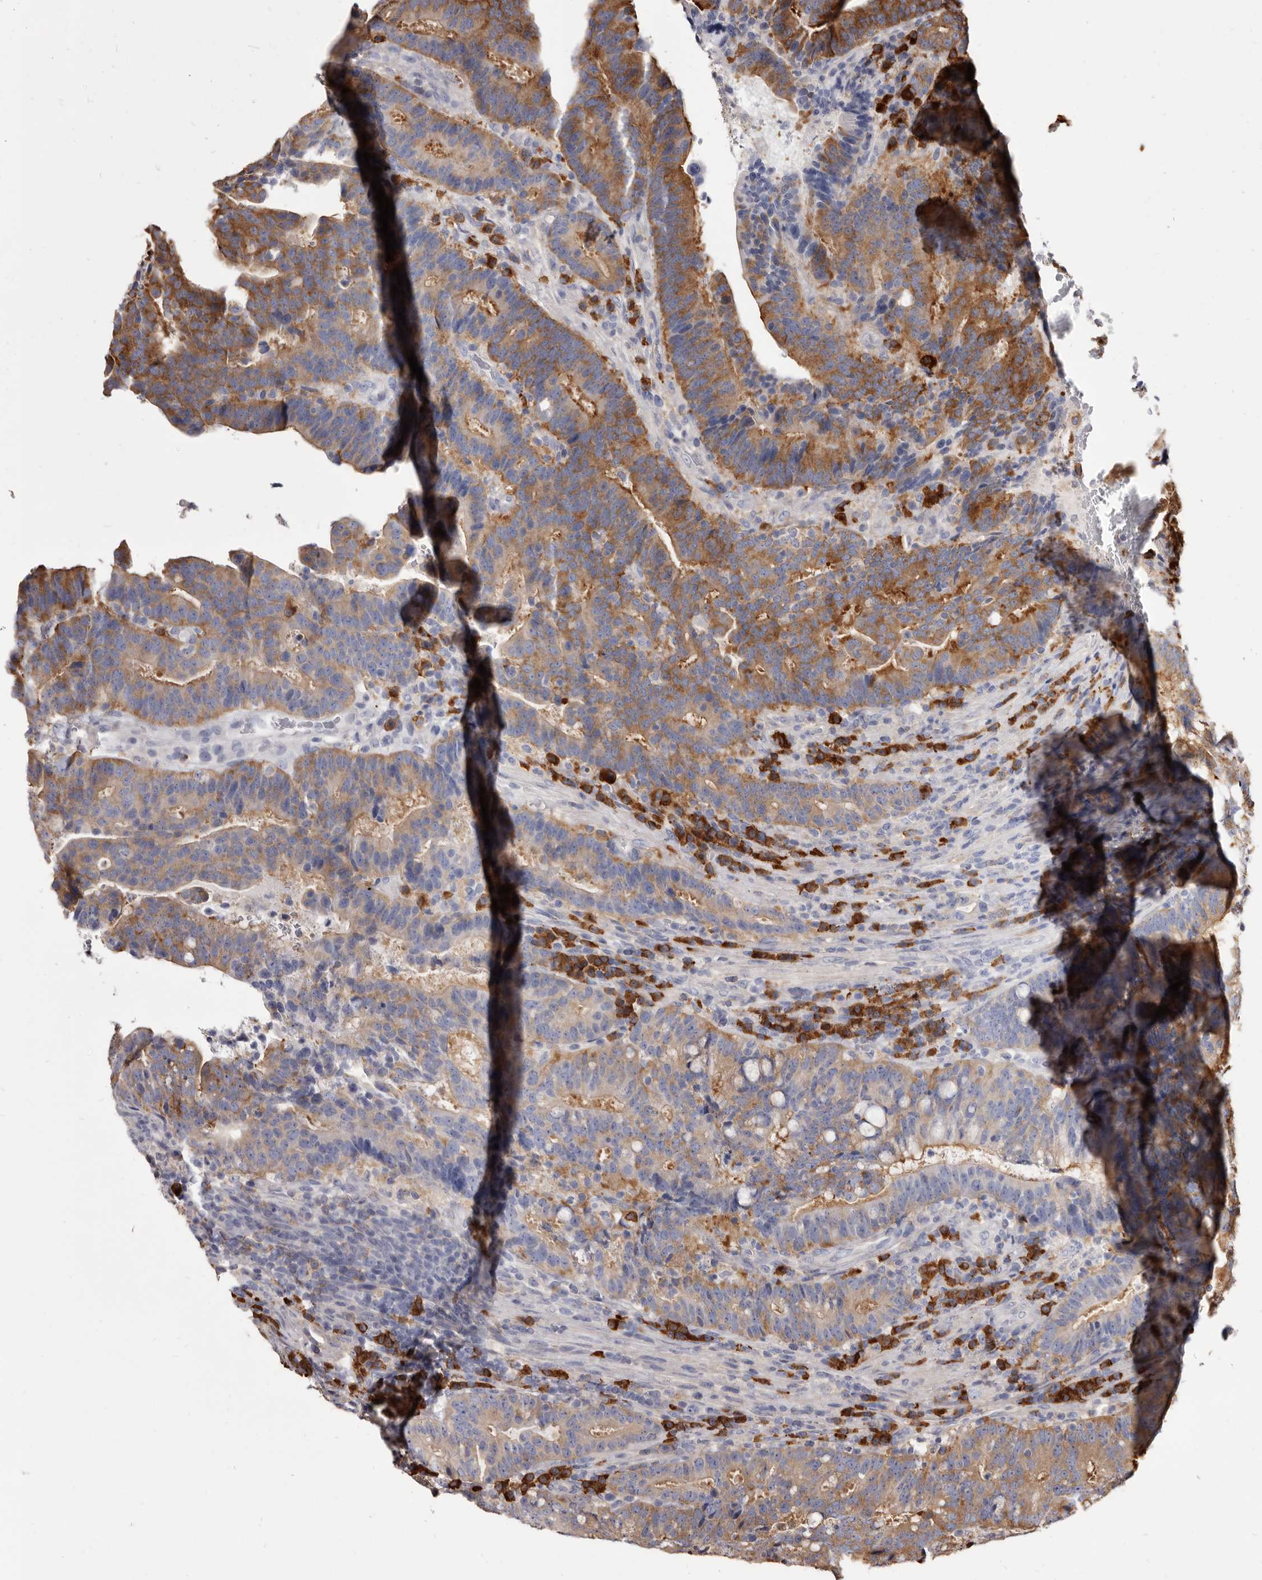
{"staining": {"intensity": "moderate", "quantity": ">75%", "location": "cytoplasmic/membranous"}, "tissue": "colorectal cancer", "cell_type": "Tumor cells", "image_type": "cancer", "snomed": [{"axis": "morphology", "description": "Adenocarcinoma, NOS"}, {"axis": "topography", "description": "Colon"}], "caption": "Brown immunohistochemical staining in adenocarcinoma (colorectal) displays moderate cytoplasmic/membranous expression in about >75% of tumor cells. (Stains: DAB (3,3'-diaminobenzidine) in brown, nuclei in blue, Microscopy: brightfield microscopy at high magnification).", "gene": "TPD52", "patient": {"sex": "female", "age": 66}}